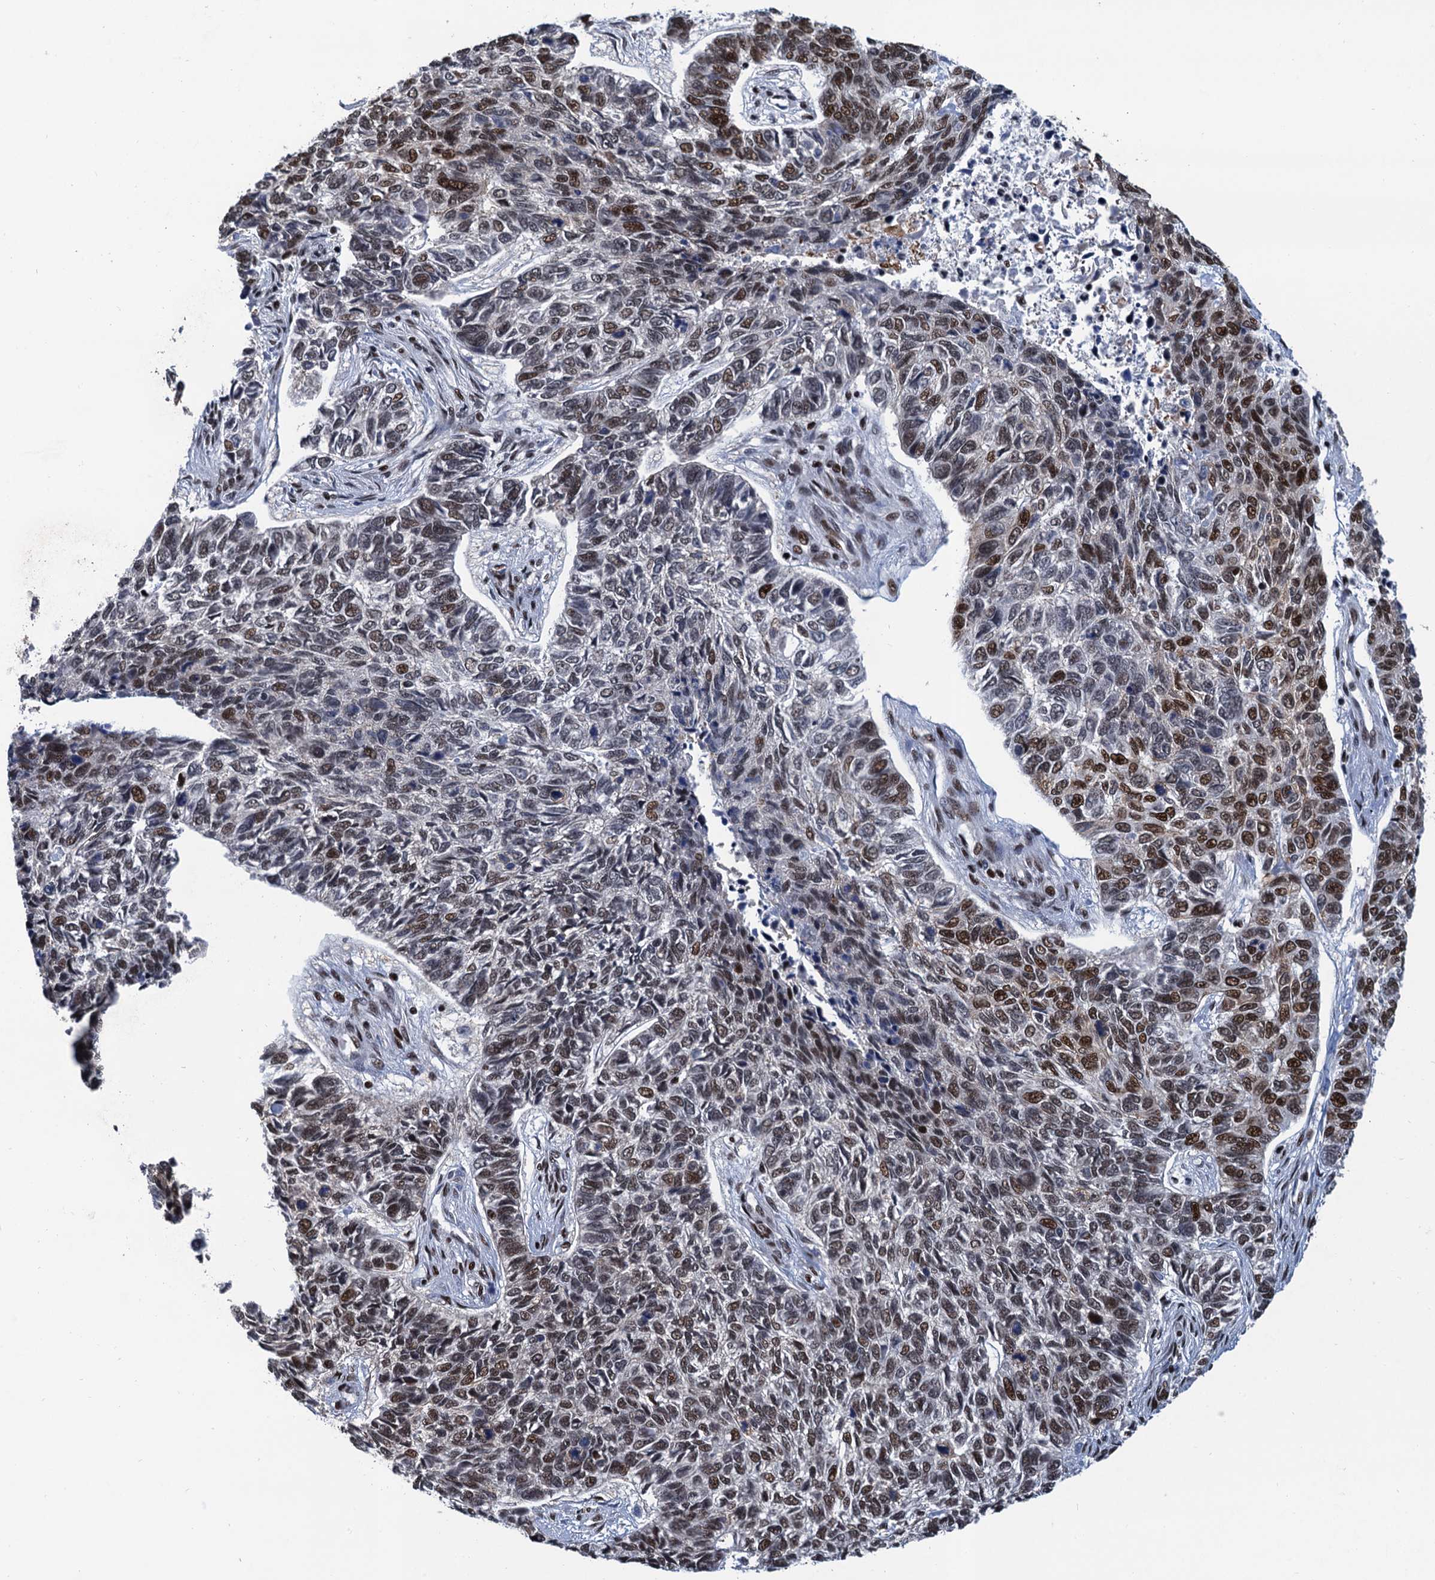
{"staining": {"intensity": "moderate", "quantity": "25%-75%", "location": "nuclear"}, "tissue": "skin cancer", "cell_type": "Tumor cells", "image_type": "cancer", "snomed": [{"axis": "morphology", "description": "Basal cell carcinoma"}, {"axis": "topography", "description": "Skin"}], "caption": "Basal cell carcinoma (skin) tissue displays moderate nuclear staining in about 25%-75% of tumor cells The protein is stained brown, and the nuclei are stained in blue (DAB (3,3'-diaminobenzidine) IHC with brightfield microscopy, high magnification).", "gene": "PPP4R1", "patient": {"sex": "female", "age": 65}}